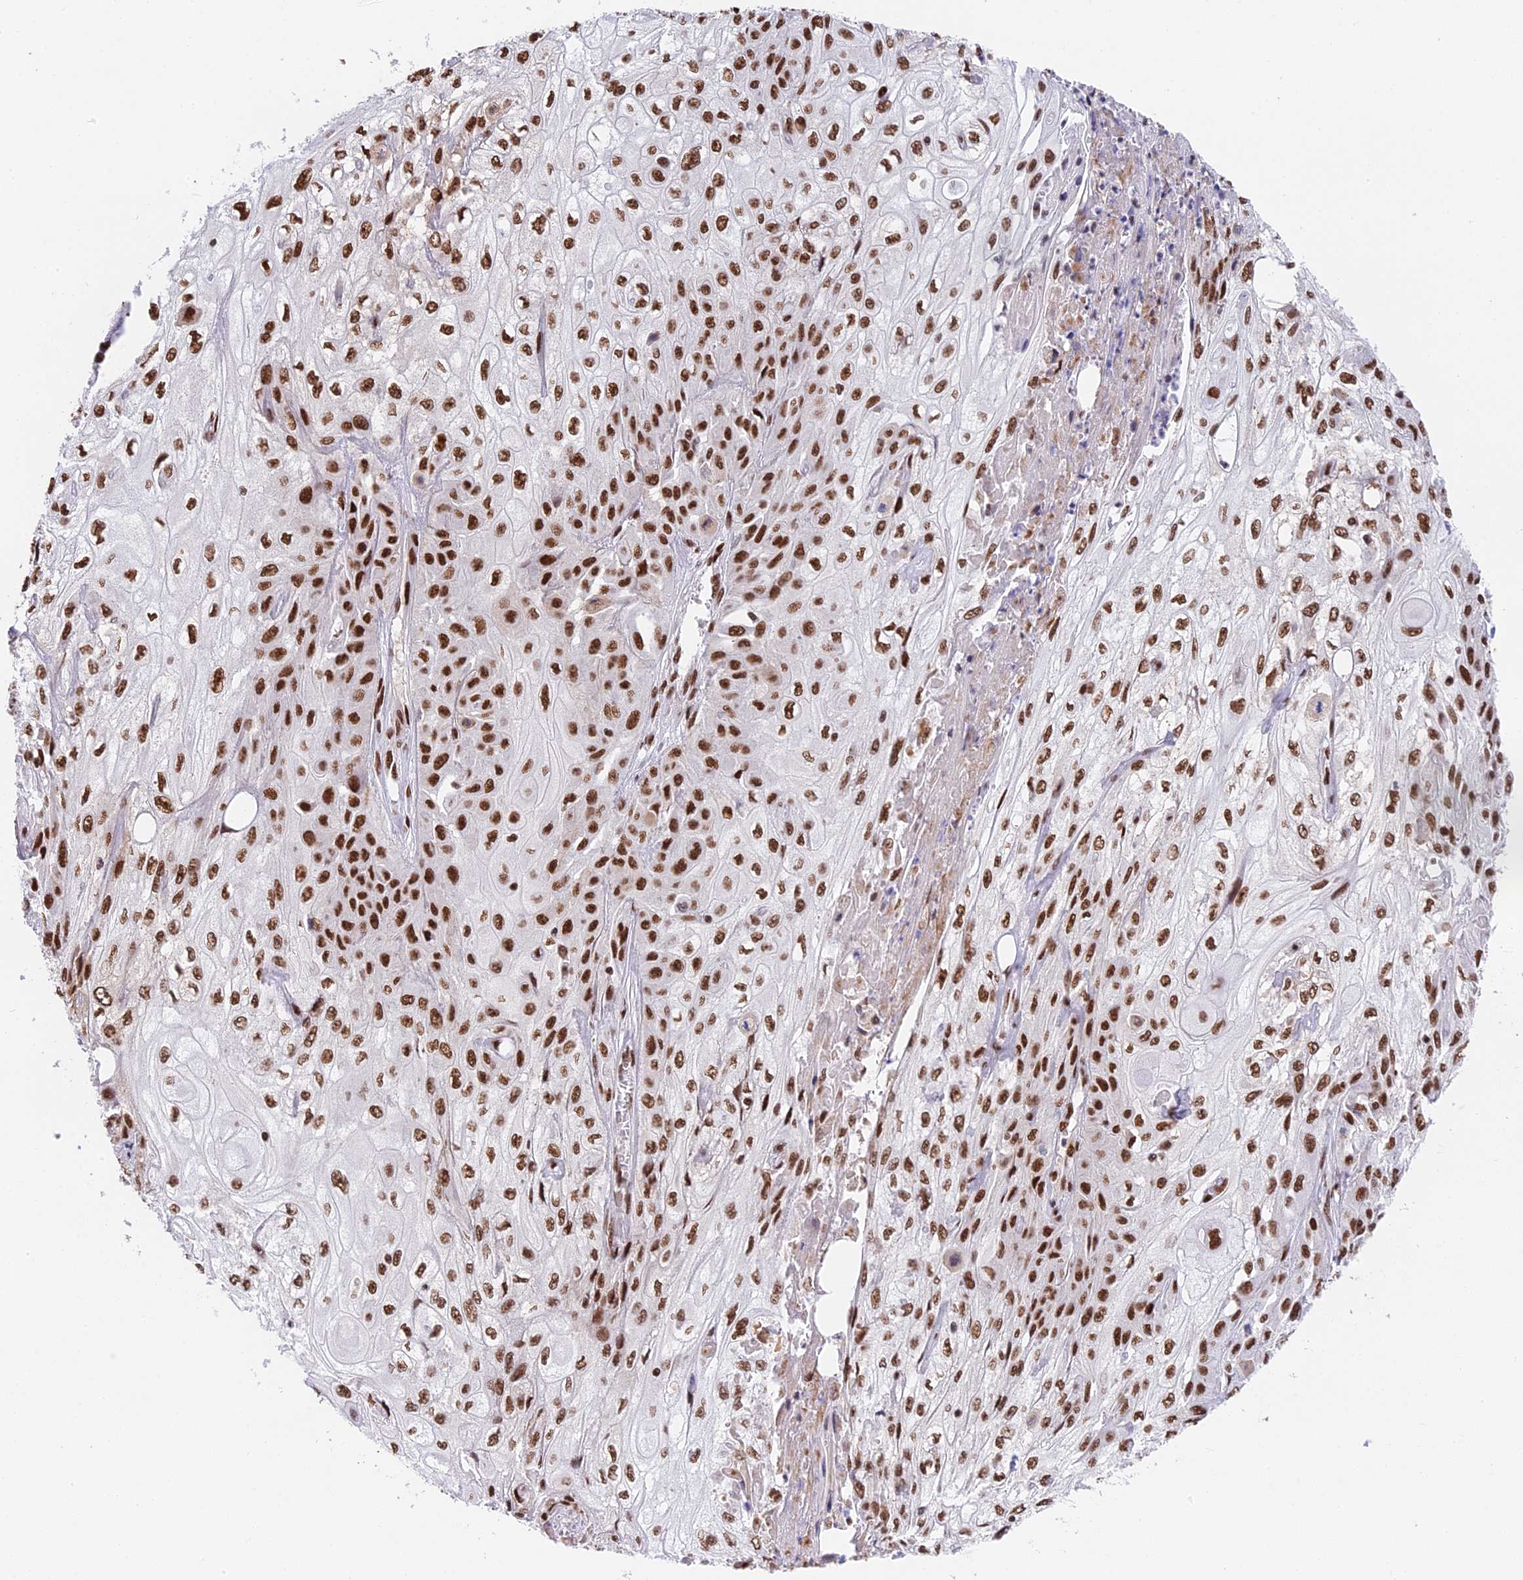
{"staining": {"intensity": "strong", "quantity": ">75%", "location": "nuclear"}, "tissue": "skin cancer", "cell_type": "Tumor cells", "image_type": "cancer", "snomed": [{"axis": "morphology", "description": "Squamous cell carcinoma, NOS"}, {"axis": "morphology", "description": "Squamous cell carcinoma, metastatic, NOS"}, {"axis": "topography", "description": "Skin"}, {"axis": "topography", "description": "Lymph node"}], "caption": "This micrograph demonstrates immunohistochemistry (IHC) staining of skin cancer (squamous cell carcinoma), with high strong nuclear staining in about >75% of tumor cells.", "gene": "SBNO1", "patient": {"sex": "male", "age": 75}}